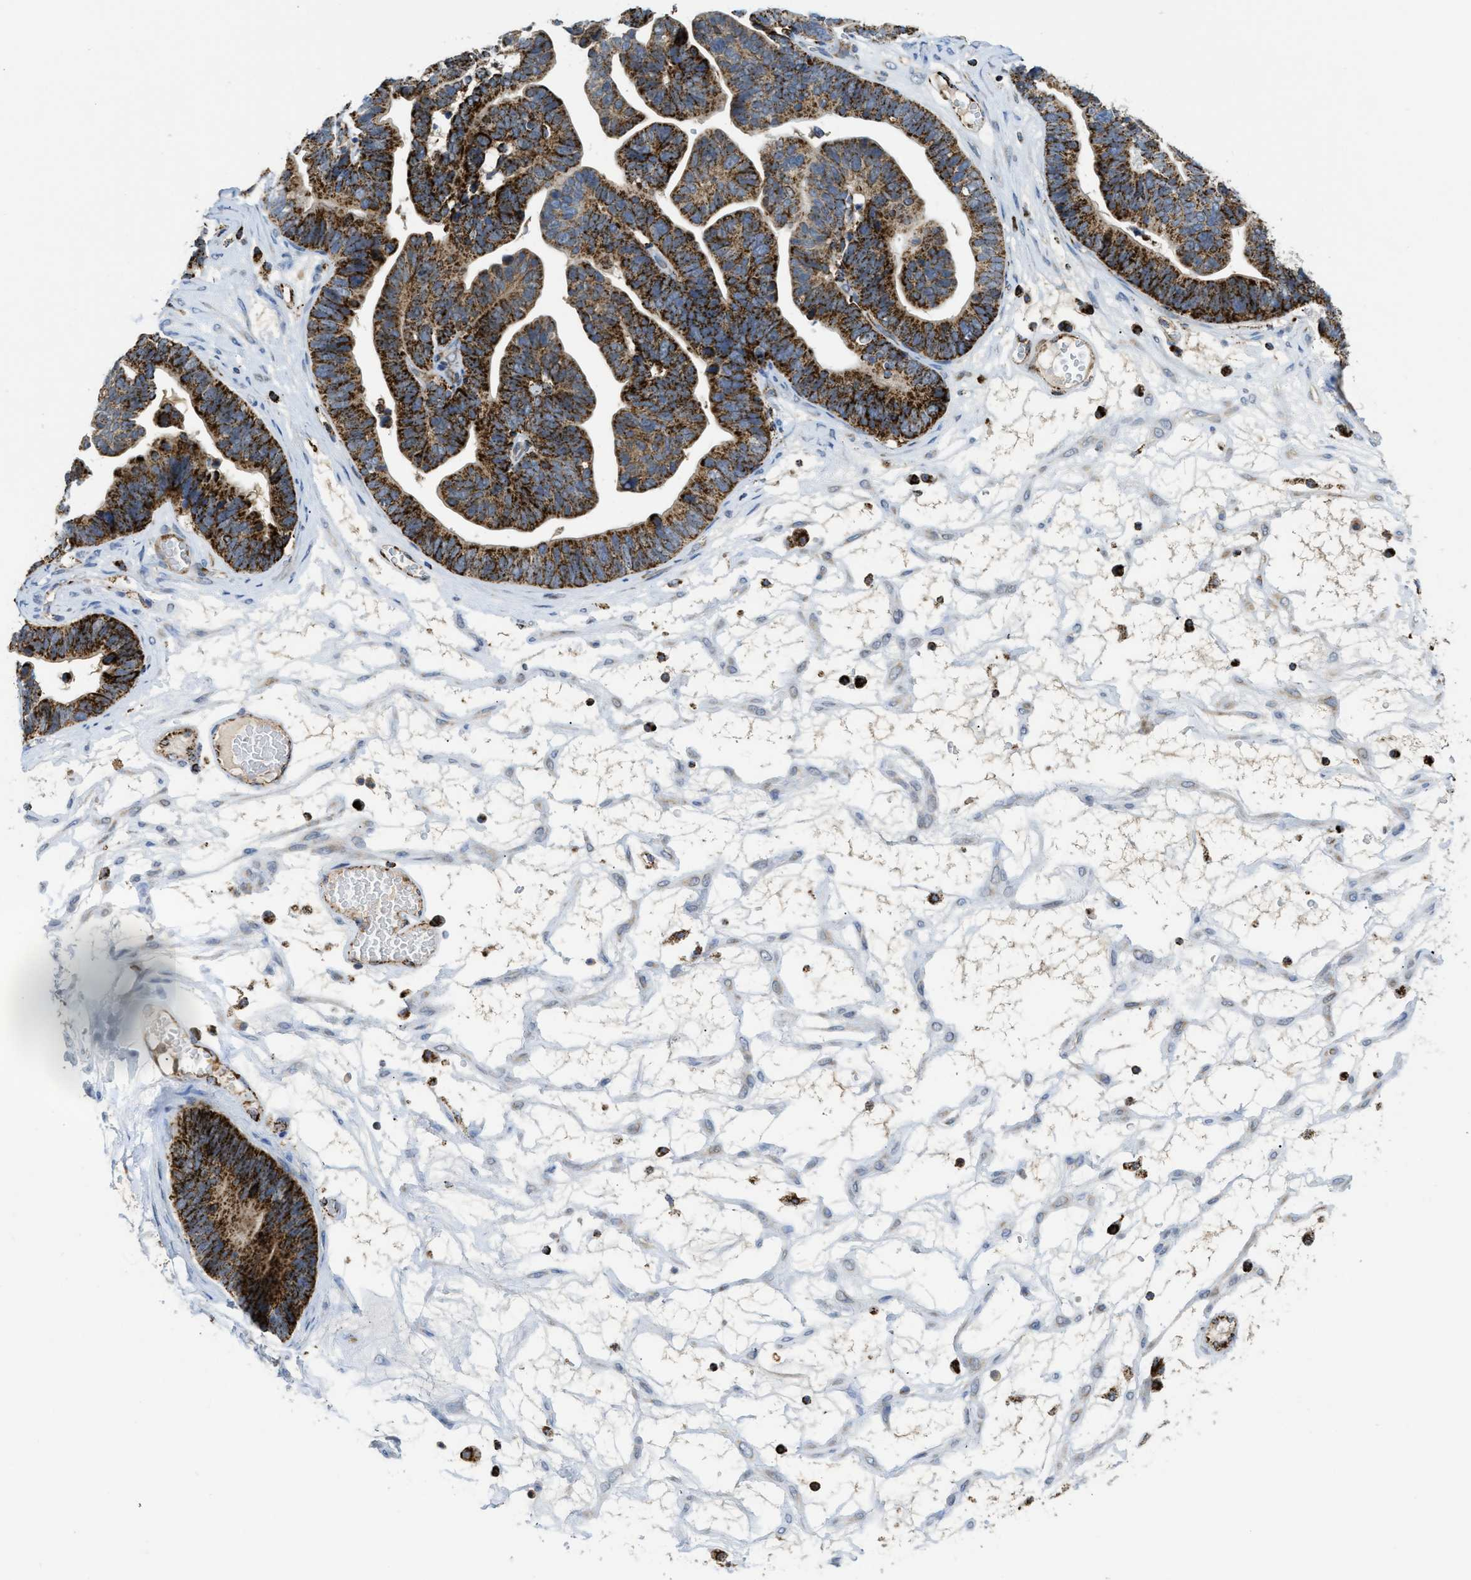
{"staining": {"intensity": "strong", "quantity": ">75%", "location": "cytoplasmic/membranous"}, "tissue": "ovarian cancer", "cell_type": "Tumor cells", "image_type": "cancer", "snomed": [{"axis": "morphology", "description": "Cystadenocarcinoma, serous, NOS"}, {"axis": "topography", "description": "Ovary"}], "caption": "Protein staining displays strong cytoplasmic/membranous staining in about >75% of tumor cells in ovarian serous cystadenocarcinoma.", "gene": "SQOR", "patient": {"sex": "female", "age": 56}}